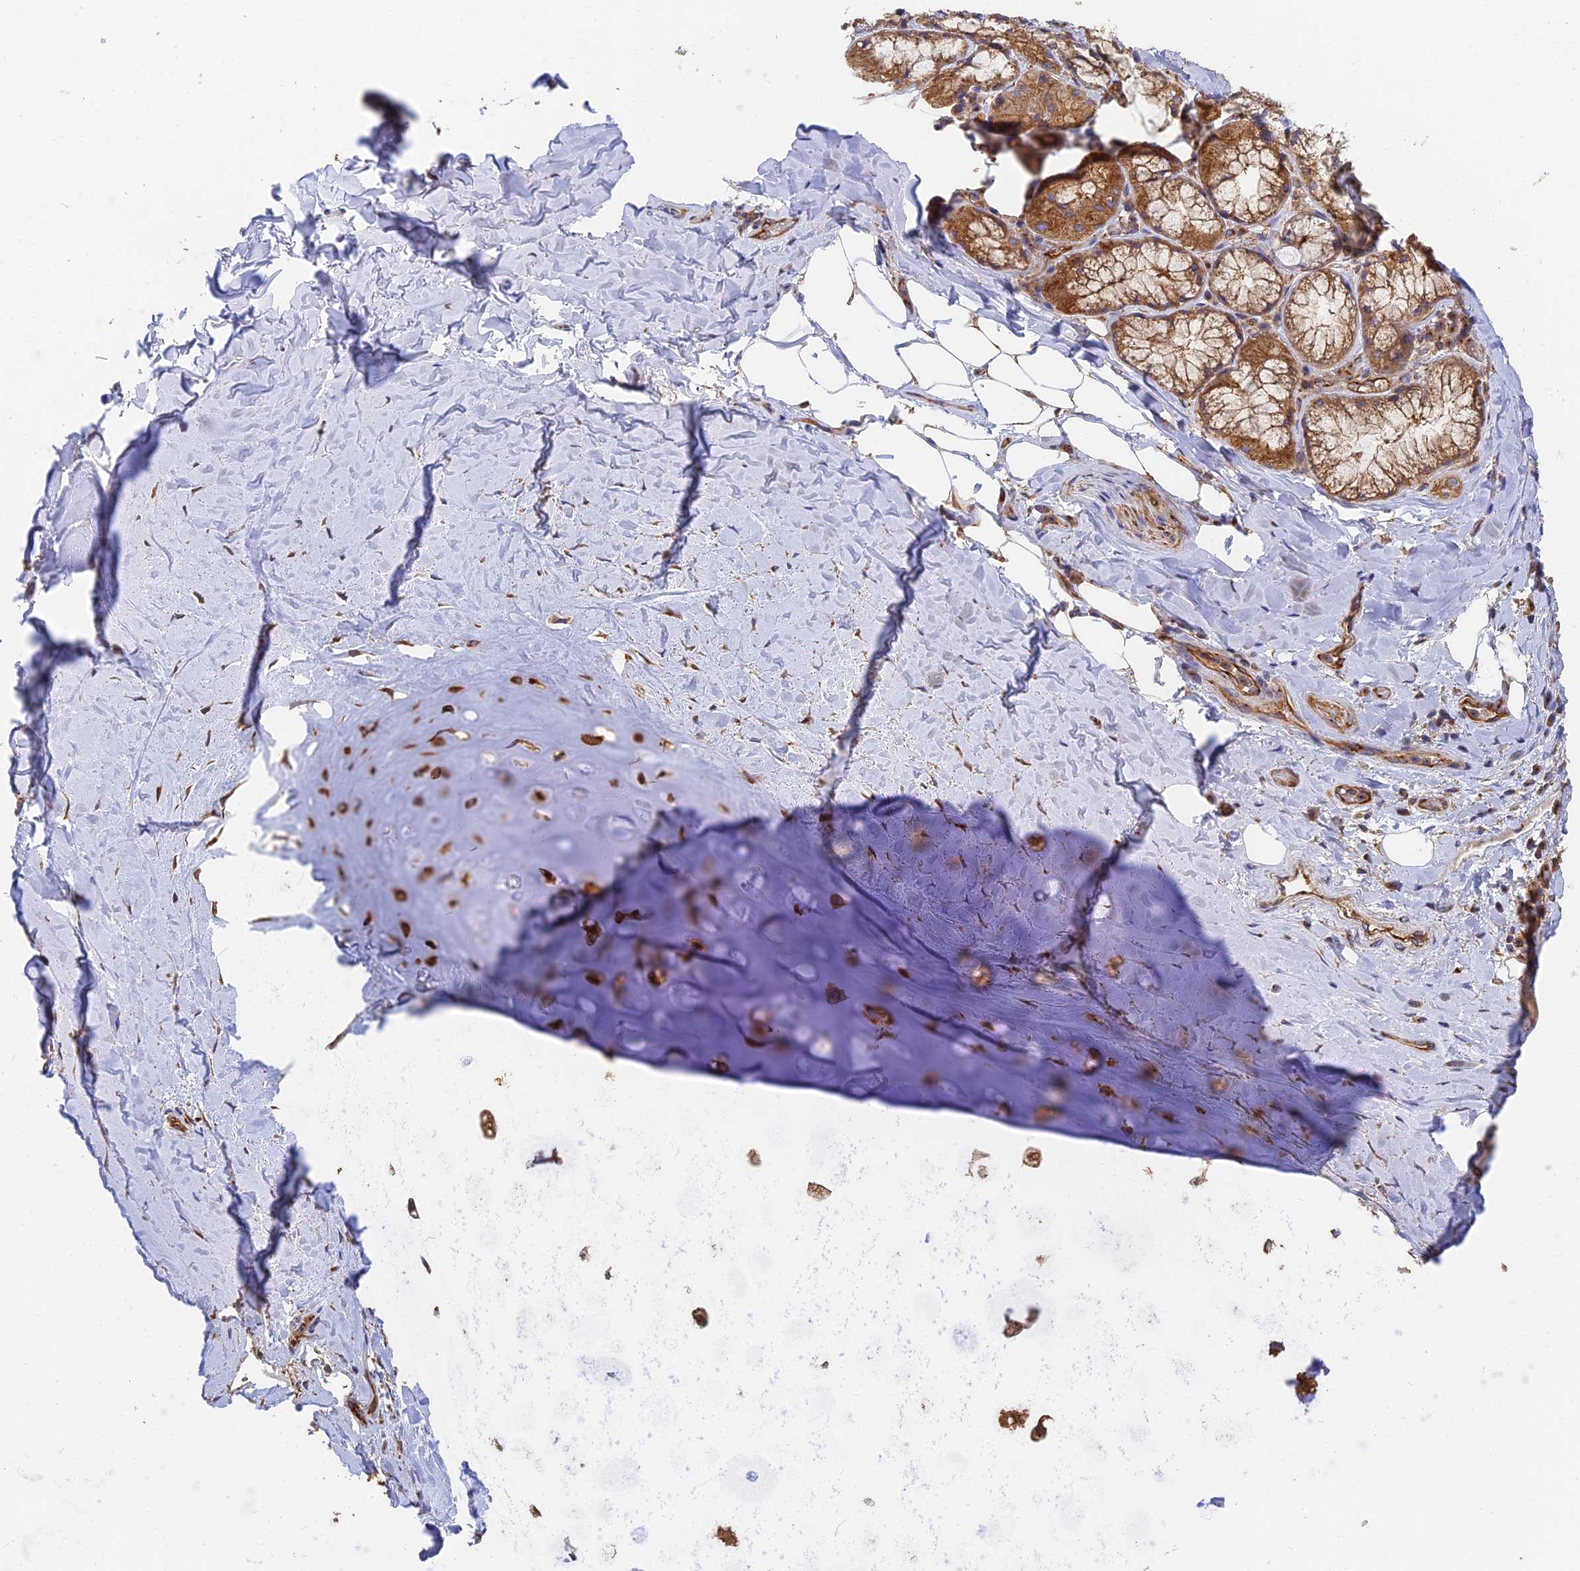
{"staining": {"intensity": "moderate", "quantity": ">75%", "location": "cytoplasmic/membranous"}, "tissue": "adipose tissue", "cell_type": "Adipocytes", "image_type": "normal", "snomed": [{"axis": "morphology", "description": "Normal tissue, NOS"}, {"axis": "topography", "description": "Lymph node"}, {"axis": "topography", "description": "Cartilage tissue"}, {"axis": "topography", "description": "Bronchus"}], "caption": "Unremarkable adipose tissue shows moderate cytoplasmic/membranous expression in about >75% of adipocytes, visualized by immunohistochemistry.", "gene": "DCTN2", "patient": {"sex": "male", "age": 63}}